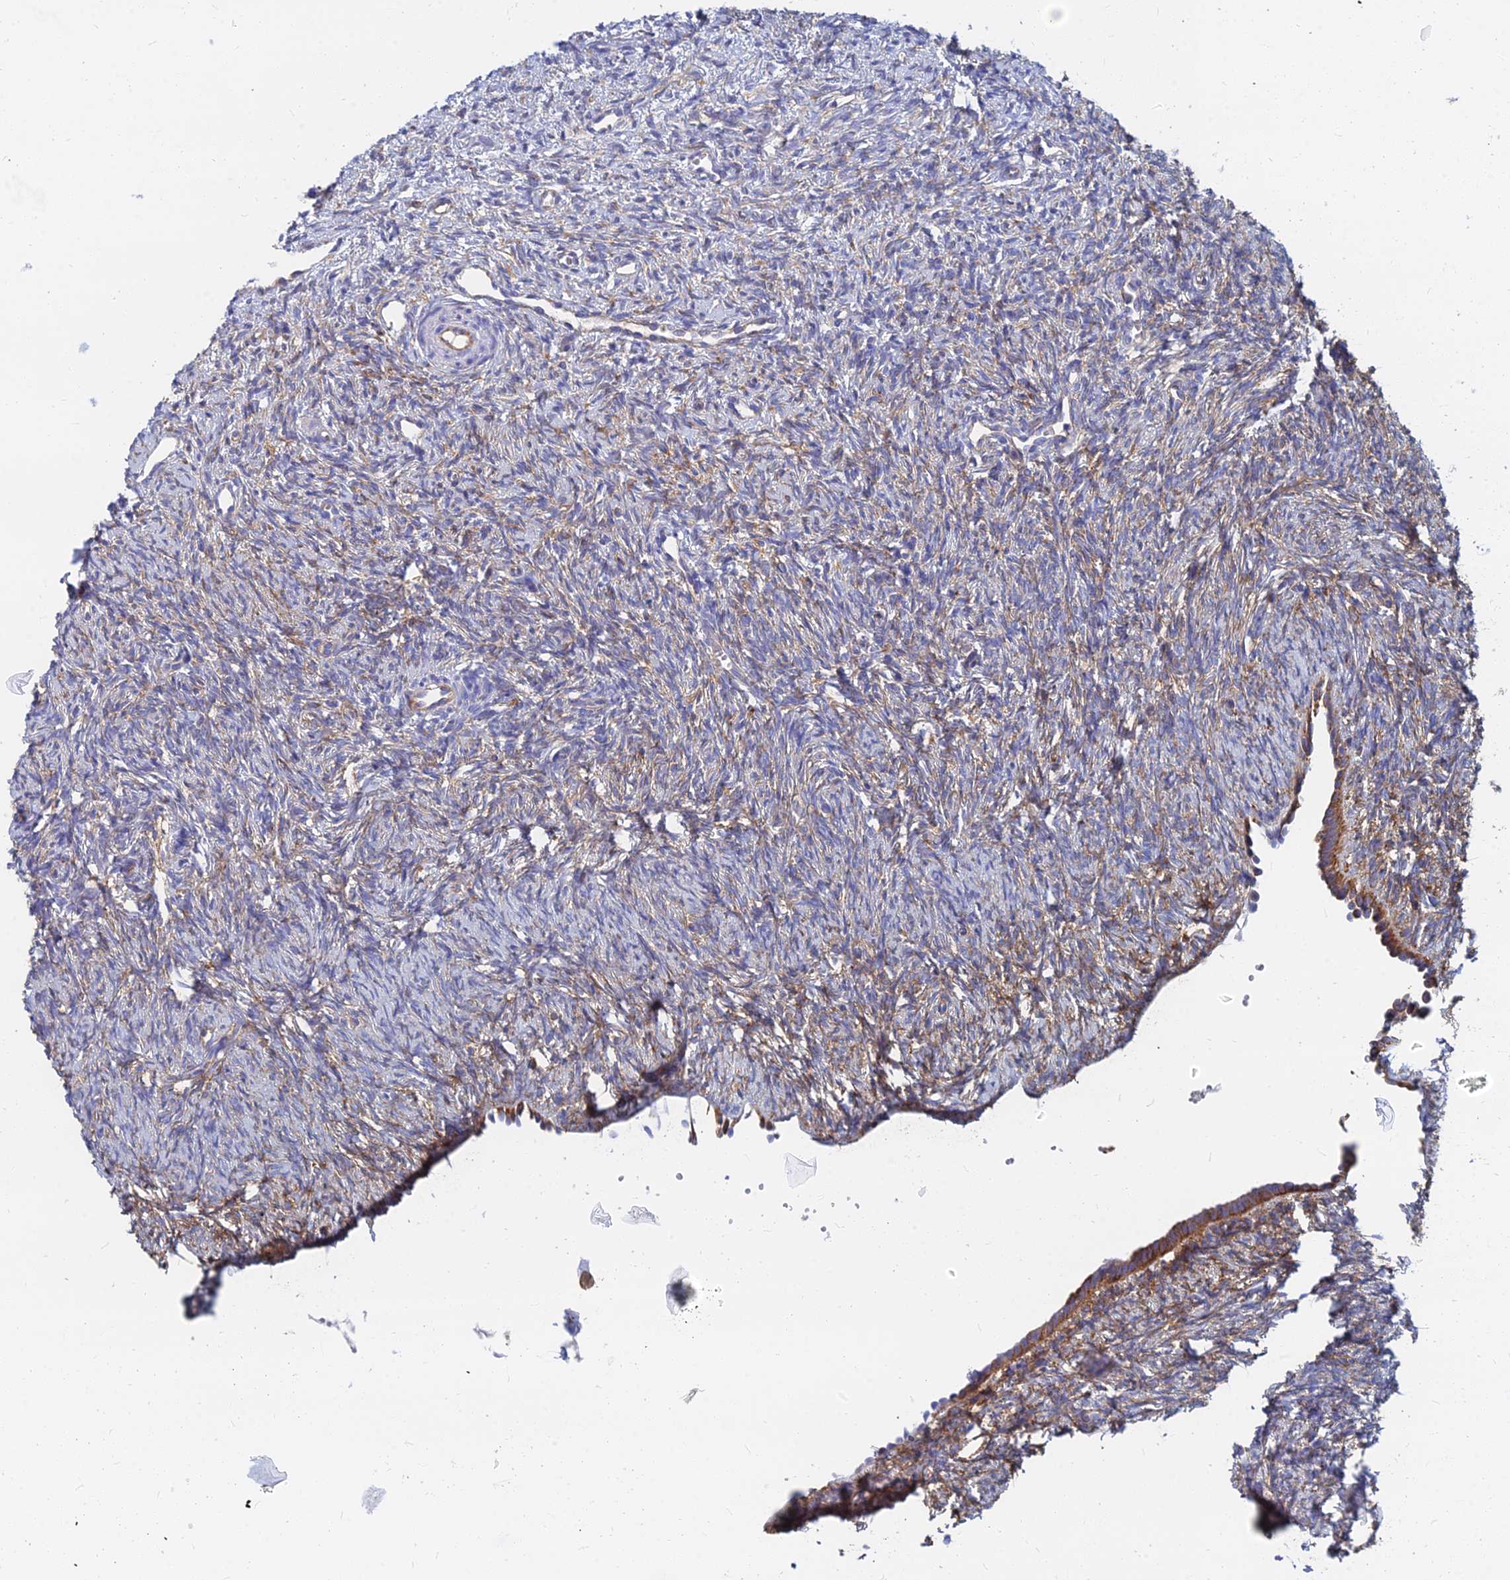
{"staining": {"intensity": "weak", "quantity": "25%-75%", "location": "cytoplasmic/membranous"}, "tissue": "ovary", "cell_type": "Ovarian stroma cells", "image_type": "normal", "snomed": [{"axis": "morphology", "description": "Normal tissue, NOS"}, {"axis": "topography", "description": "Ovary"}], "caption": "Protein staining shows weak cytoplasmic/membranous positivity in approximately 25%-75% of ovarian stroma cells in benign ovary.", "gene": "FFAR3", "patient": {"sex": "female", "age": 51}}